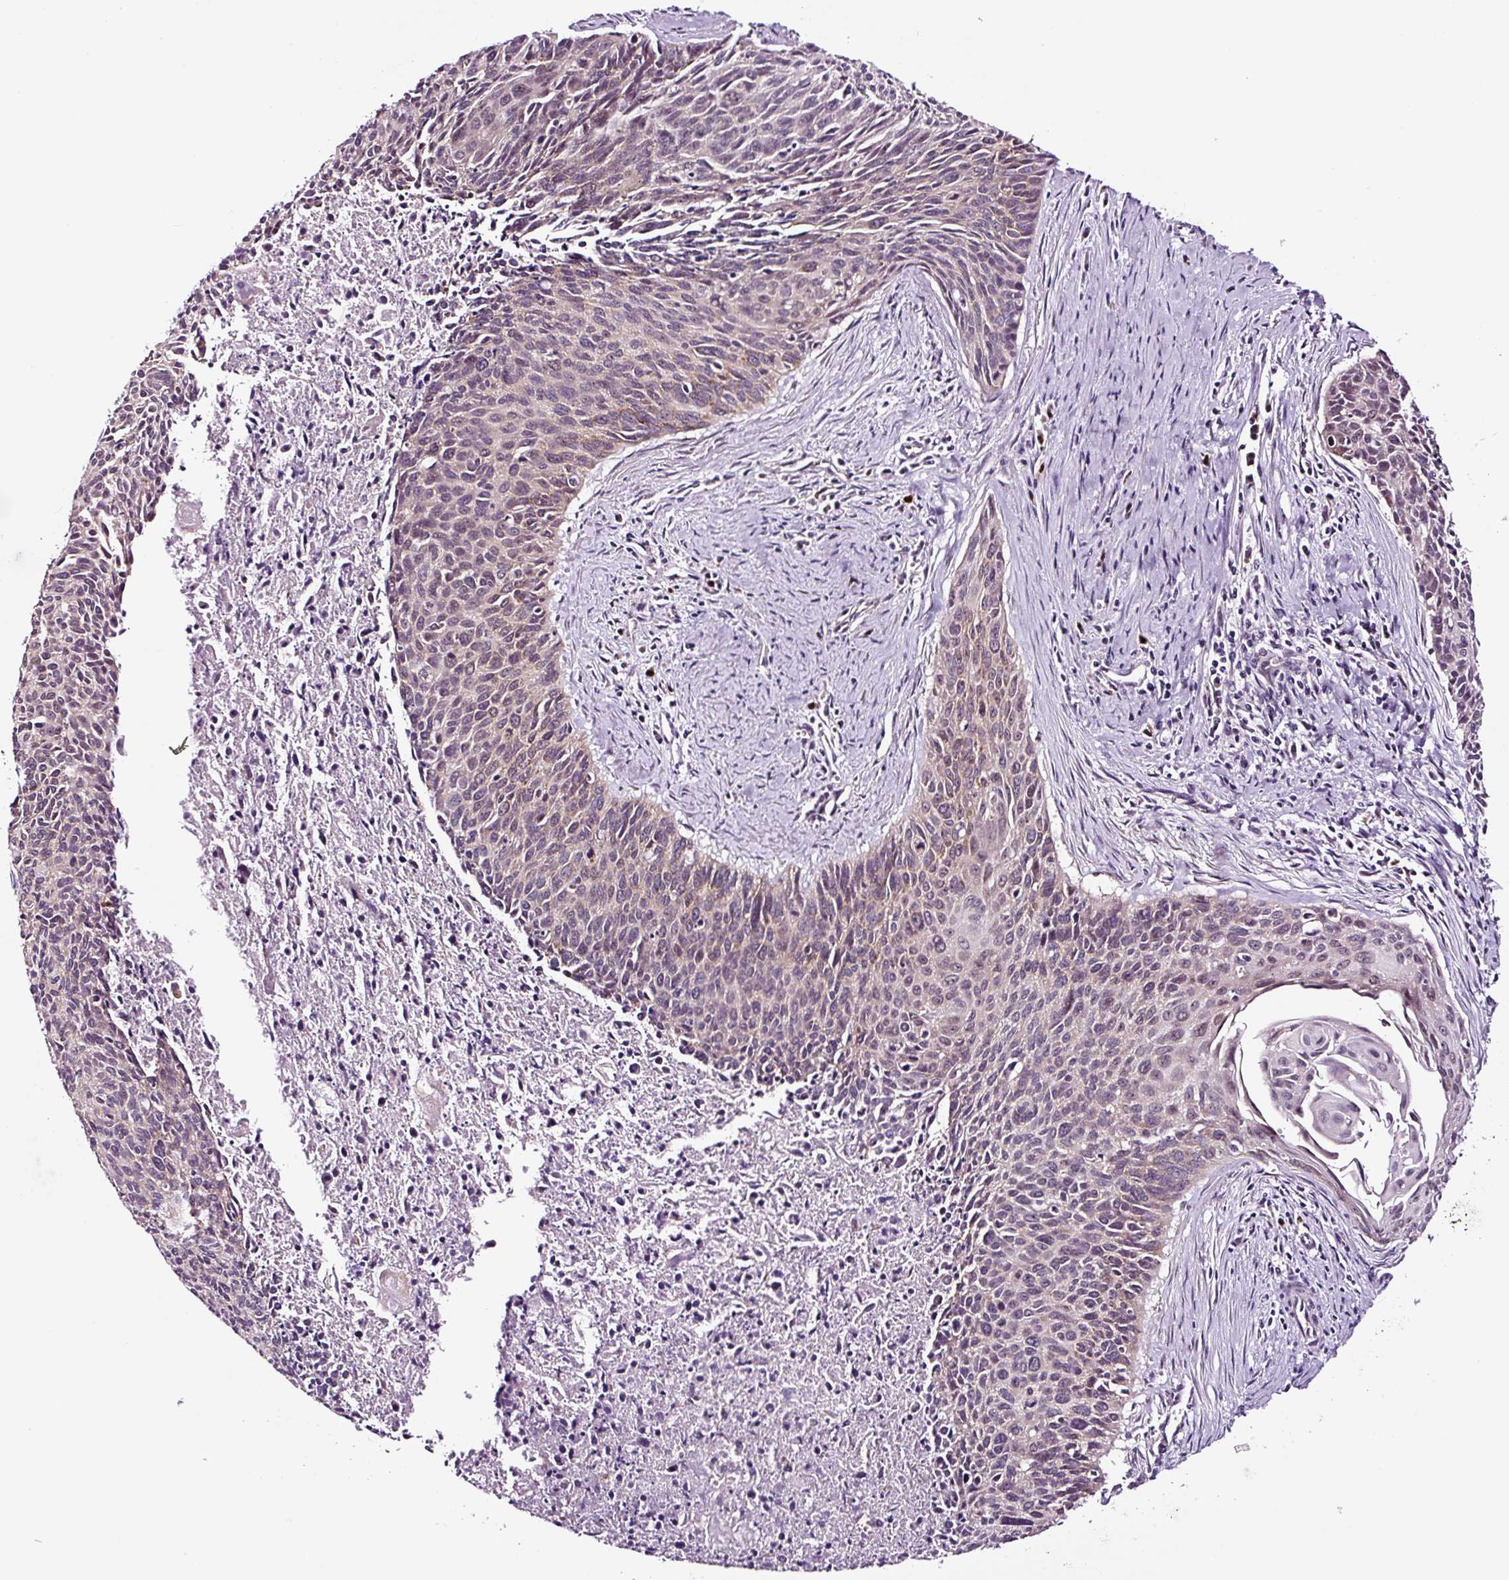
{"staining": {"intensity": "weak", "quantity": "<25%", "location": "cytoplasmic/membranous"}, "tissue": "cervical cancer", "cell_type": "Tumor cells", "image_type": "cancer", "snomed": [{"axis": "morphology", "description": "Squamous cell carcinoma, NOS"}, {"axis": "topography", "description": "Cervix"}], "caption": "Image shows no protein positivity in tumor cells of squamous cell carcinoma (cervical) tissue.", "gene": "NOM1", "patient": {"sex": "female", "age": 55}}